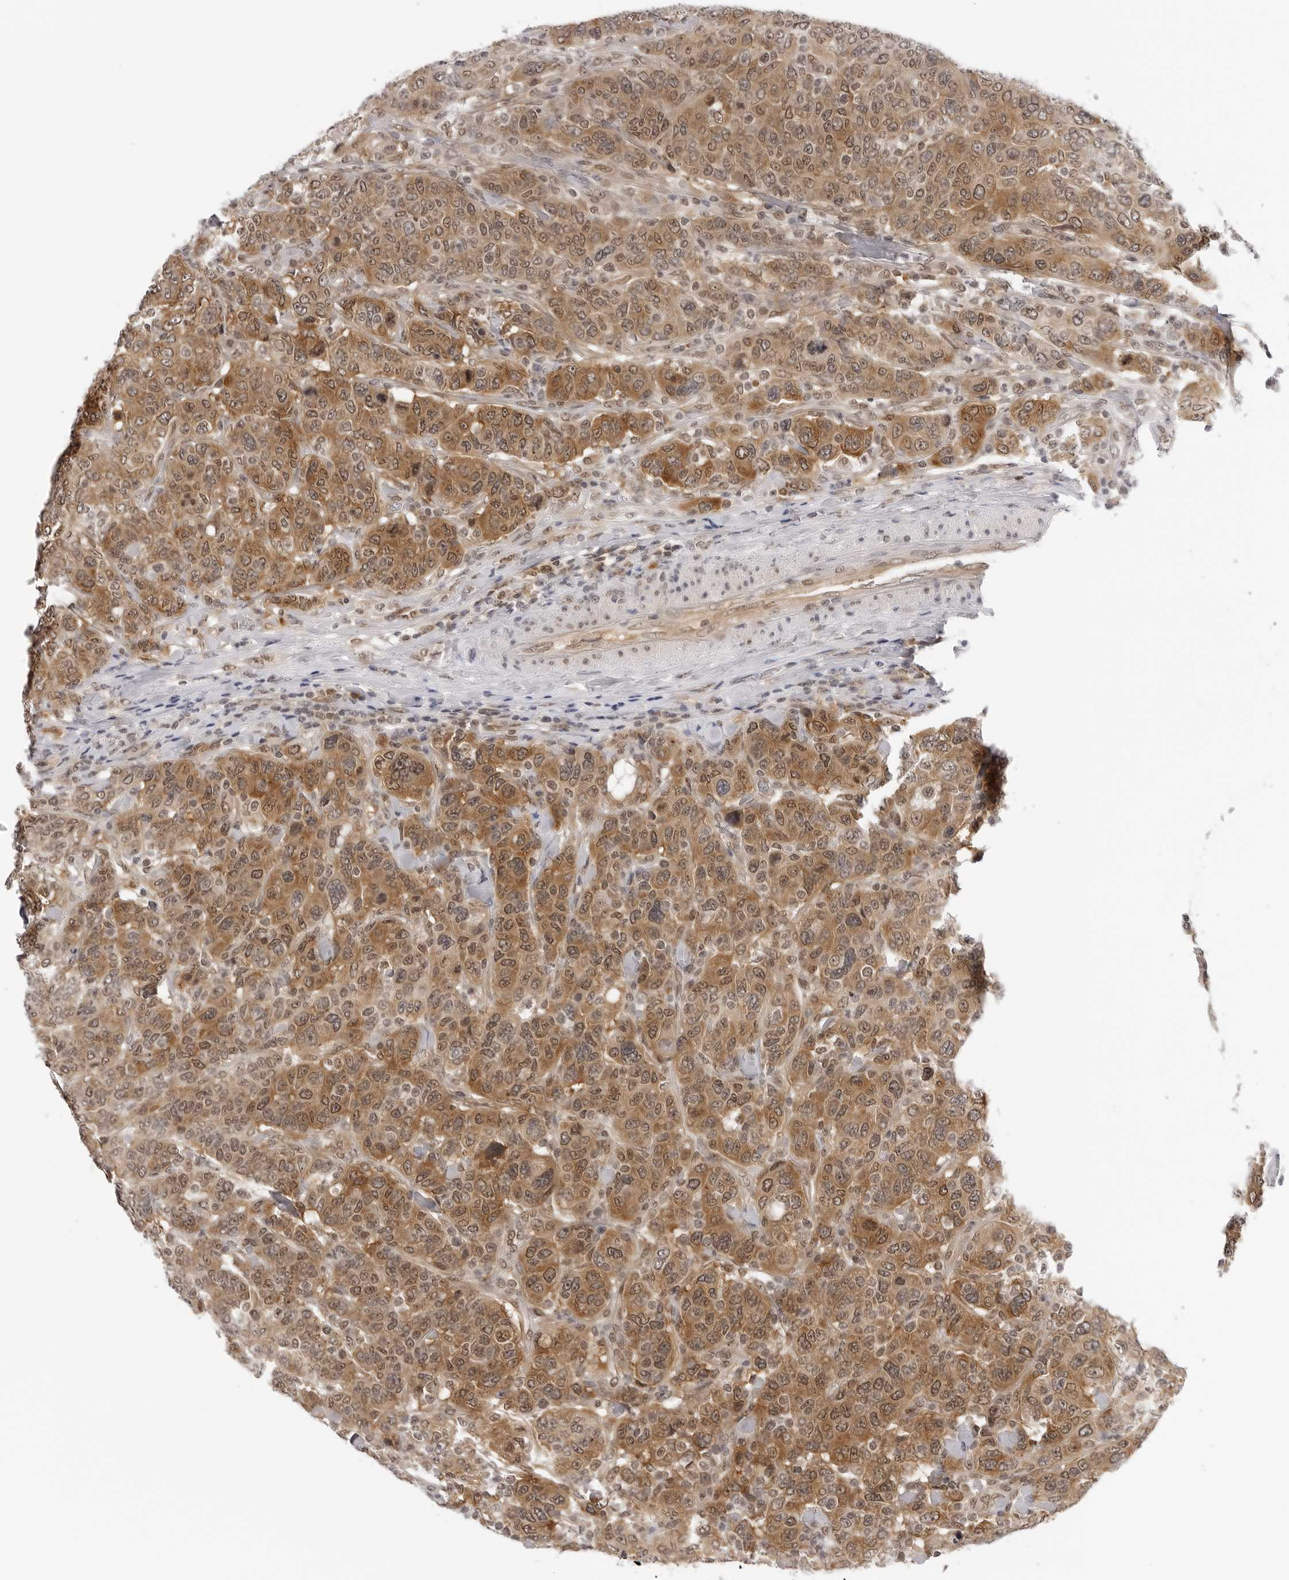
{"staining": {"intensity": "moderate", "quantity": ">75%", "location": "cytoplasmic/membranous,nuclear"}, "tissue": "breast cancer", "cell_type": "Tumor cells", "image_type": "cancer", "snomed": [{"axis": "morphology", "description": "Duct carcinoma"}, {"axis": "topography", "description": "Breast"}], "caption": "Moderate cytoplasmic/membranous and nuclear protein staining is seen in about >75% of tumor cells in infiltrating ductal carcinoma (breast).", "gene": "WDR77", "patient": {"sex": "female", "age": 37}}